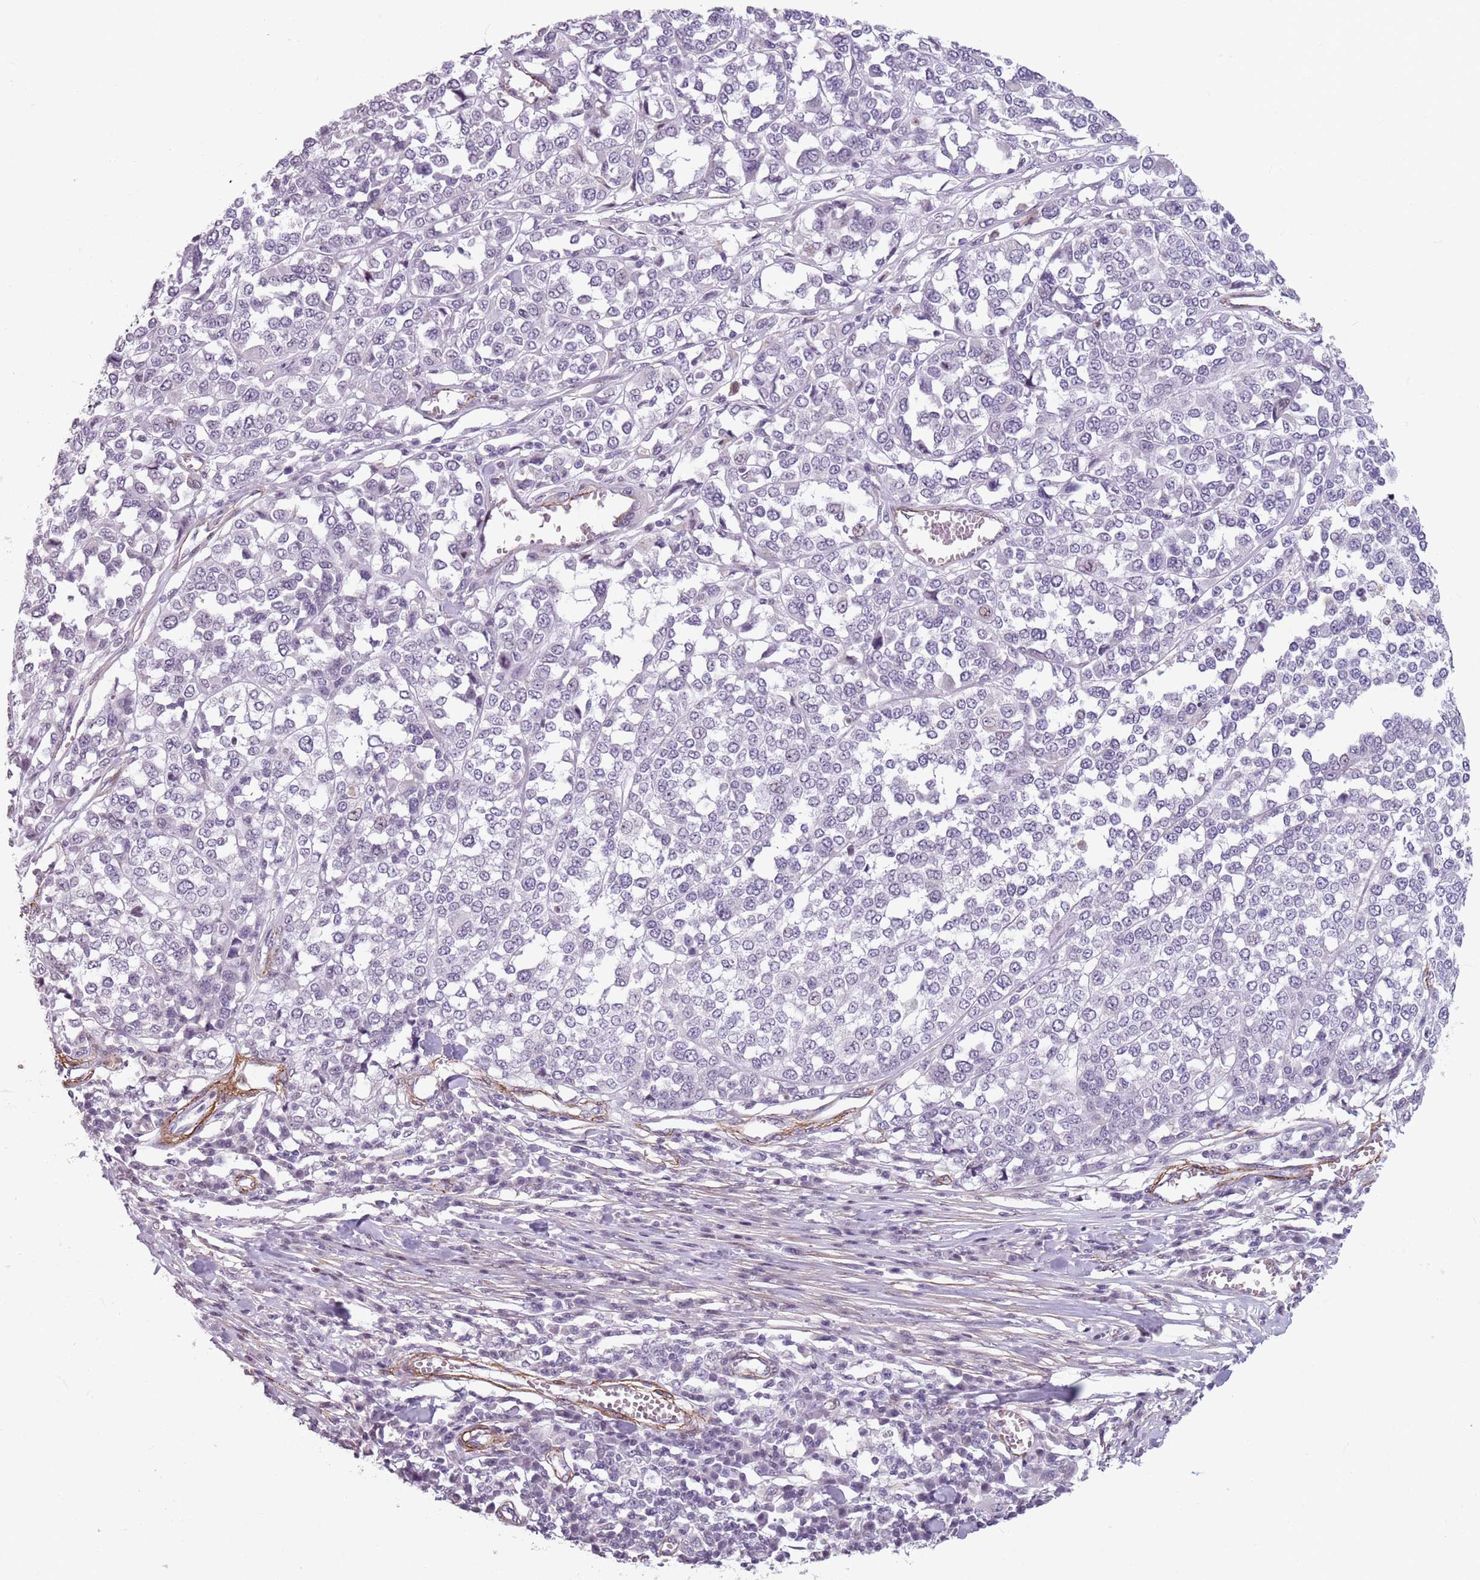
{"staining": {"intensity": "negative", "quantity": "none", "location": "none"}, "tissue": "melanoma", "cell_type": "Tumor cells", "image_type": "cancer", "snomed": [{"axis": "morphology", "description": "Malignant melanoma, Metastatic site"}, {"axis": "topography", "description": "Lymph node"}], "caption": "The IHC photomicrograph has no significant staining in tumor cells of malignant melanoma (metastatic site) tissue.", "gene": "TMC4", "patient": {"sex": "male", "age": 44}}